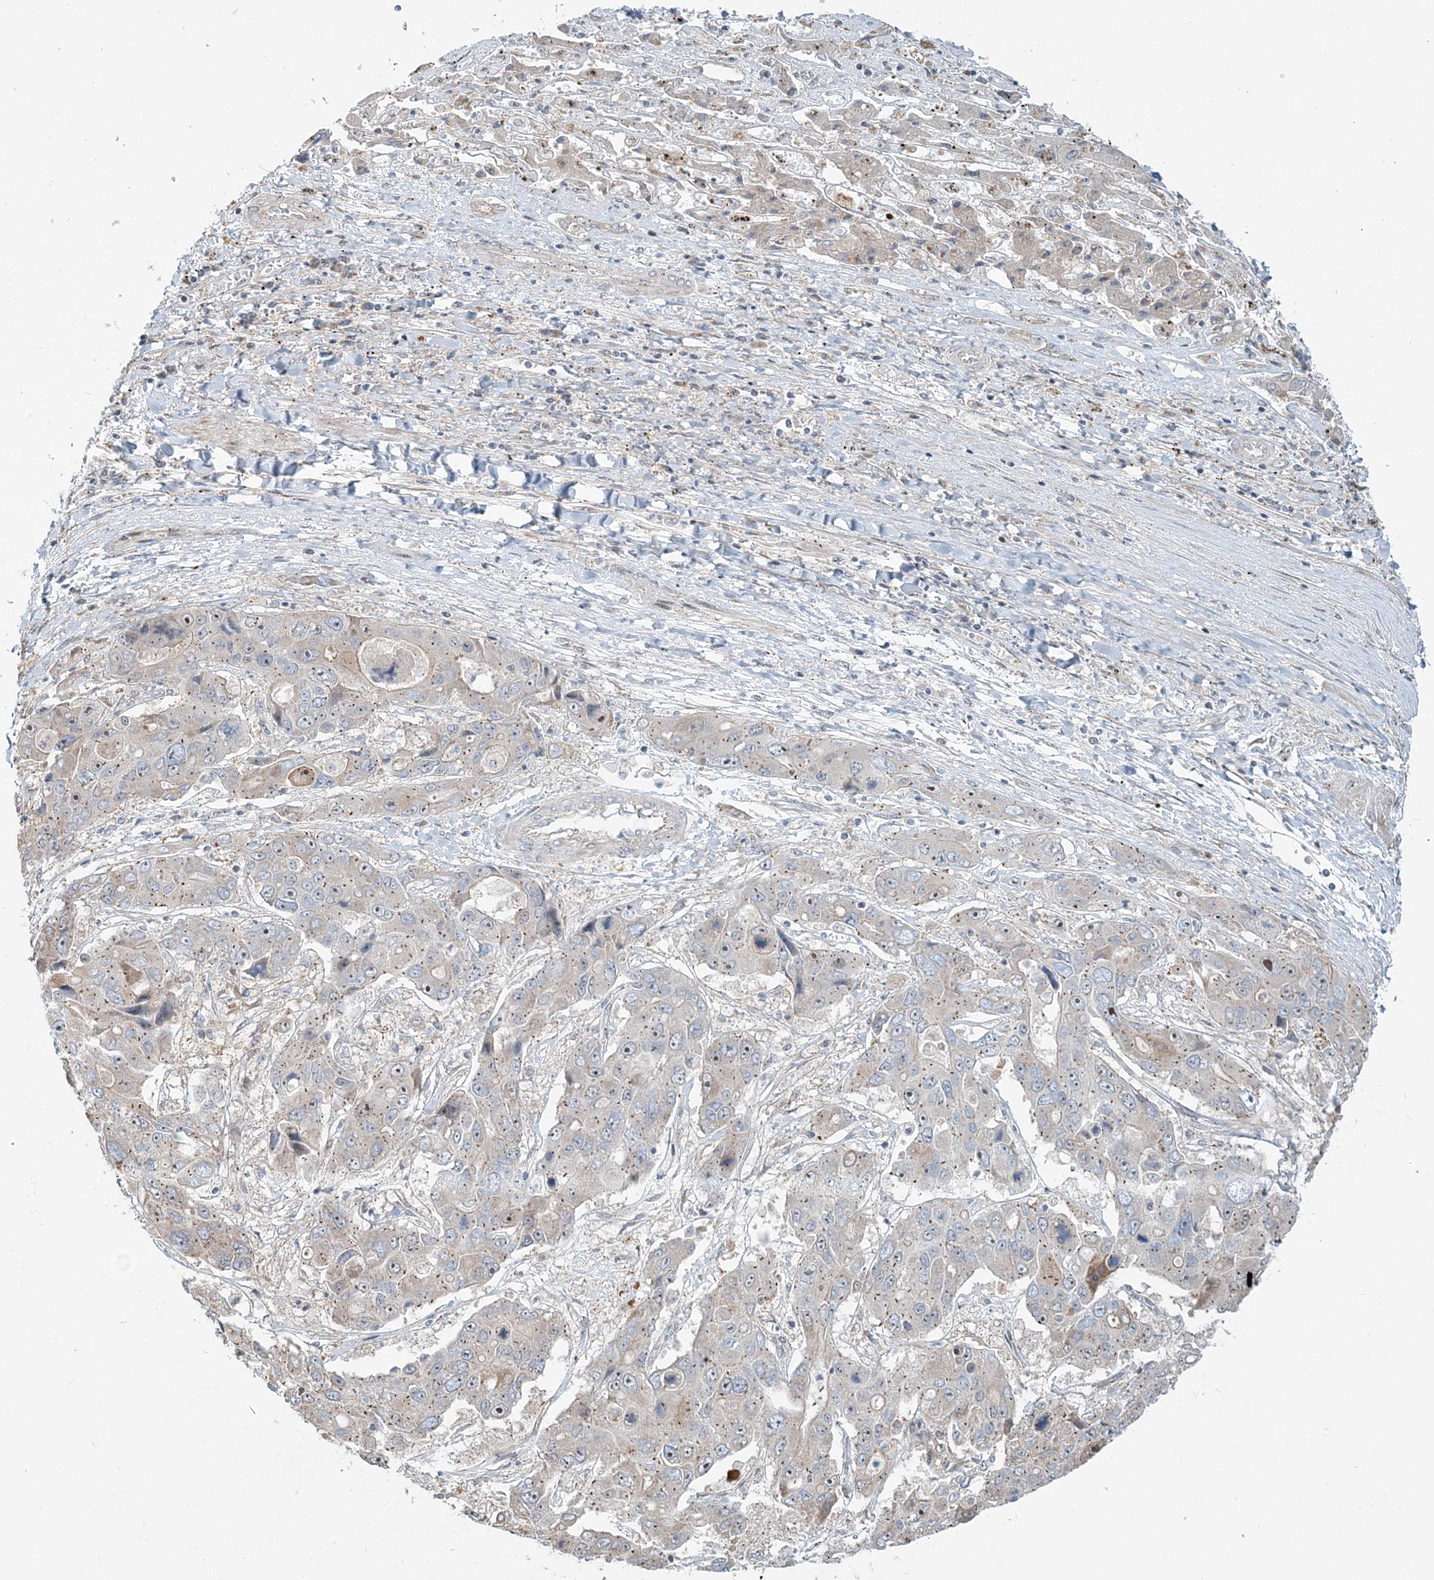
{"staining": {"intensity": "weak", "quantity": "25%-75%", "location": "cytoplasmic/membranous"}, "tissue": "liver cancer", "cell_type": "Tumor cells", "image_type": "cancer", "snomed": [{"axis": "morphology", "description": "Cholangiocarcinoma"}, {"axis": "topography", "description": "Liver"}], "caption": "Cholangiocarcinoma (liver) stained for a protein displays weak cytoplasmic/membranous positivity in tumor cells. (Stains: DAB (3,3'-diaminobenzidine) in brown, nuclei in blue, Microscopy: brightfield microscopy at high magnification).", "gene": "CXXC5", "patient": {"sex": "male", "age": 67}}